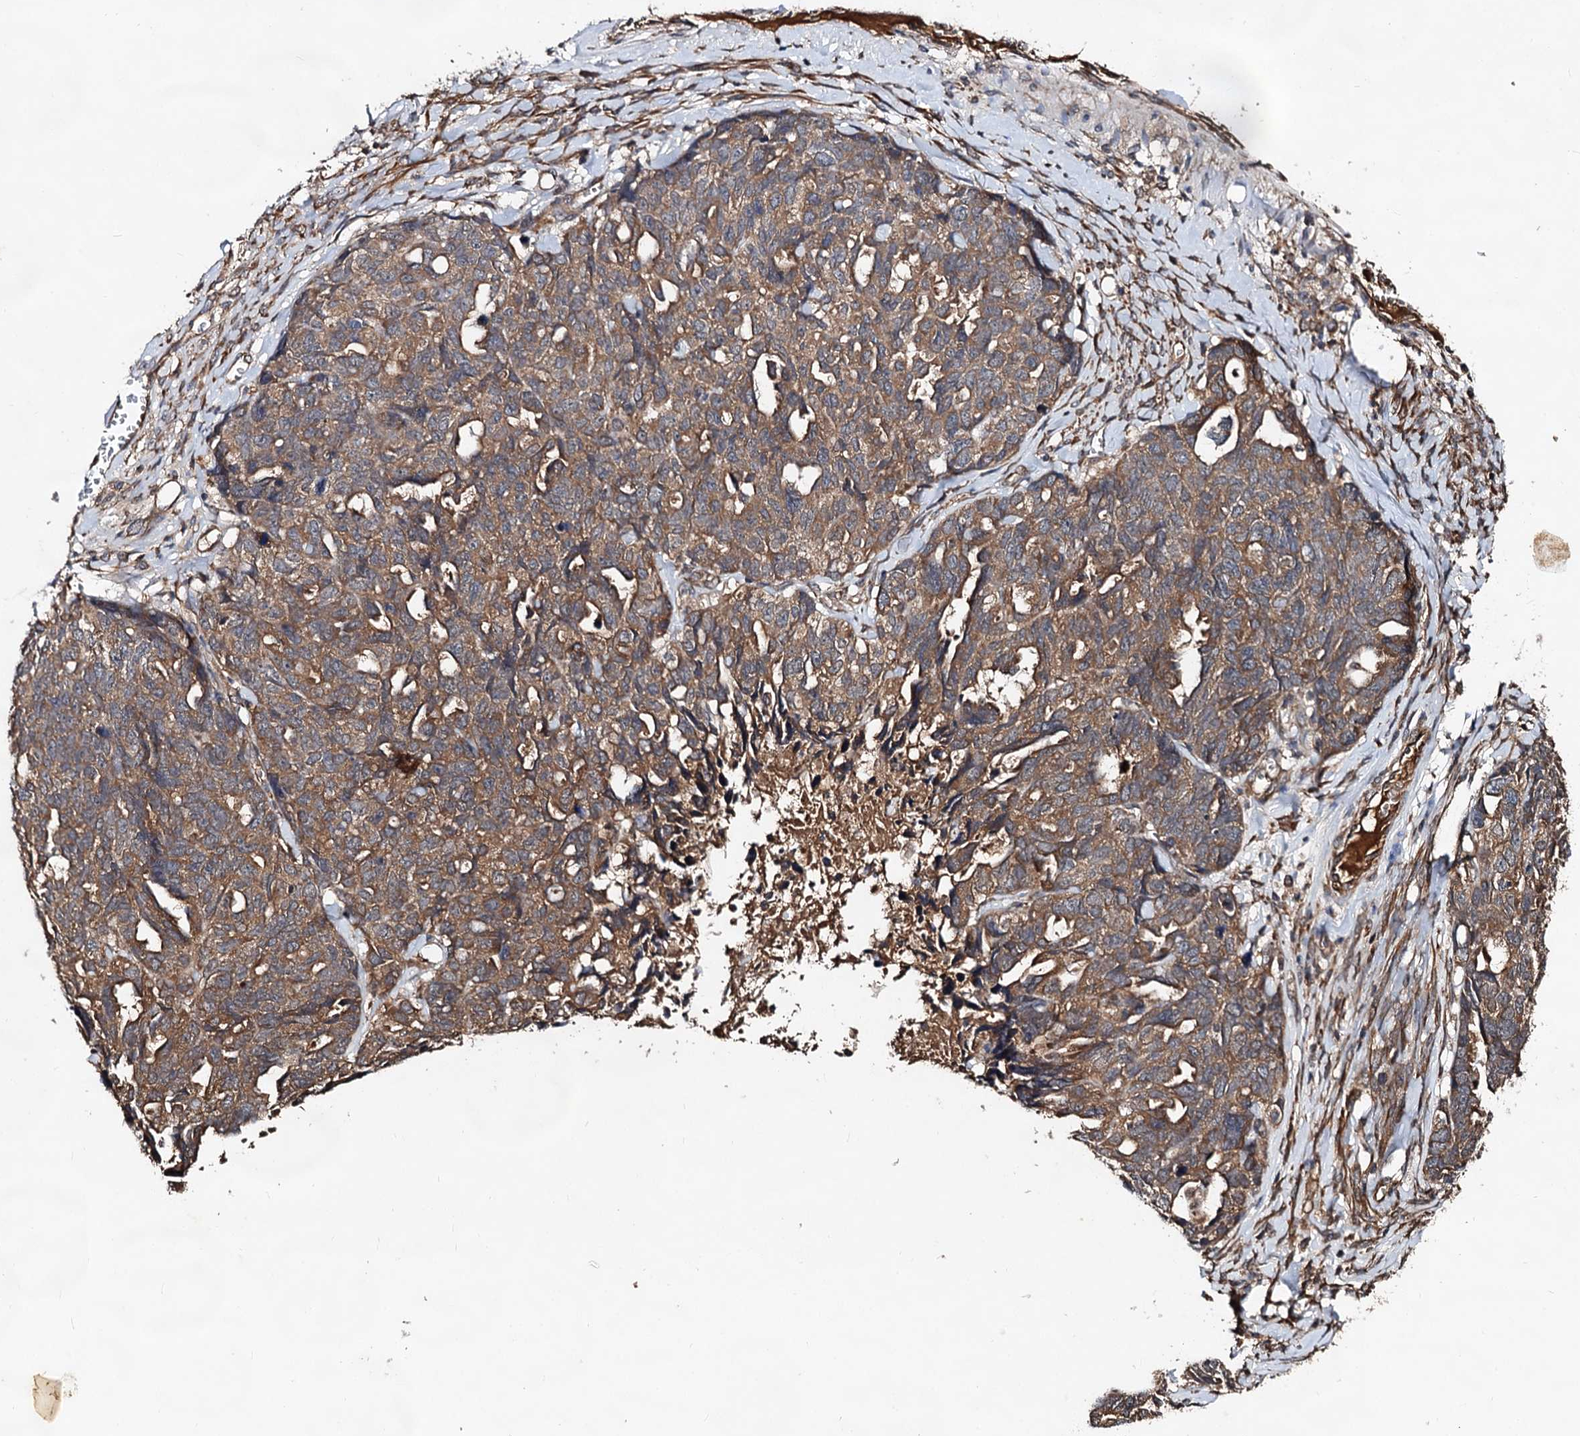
{"staining": {"intensity": "moderate", "quantity": ">75%", "location": "cytoplasmic/membranous"}, "tissue": "ovarian cancer", "cell_type": "Tumor cells", "image_type": "cancer", "snomed": [{"axis": "morphology", "description": "Cystadenocarcinoma, serous, NOS"}, {"axis": "topography", "description": "Ovary"}], "caption": "This is a micrograph of immunohistochemistry (IHC) staining of ovarian cancer (serous cystadenocarcinoma), which shows moderate staining in the cytoplasmic/membranous of tumor cells.", "gene": "TEX9", "patient": {"sex": "female", "age": 79}}